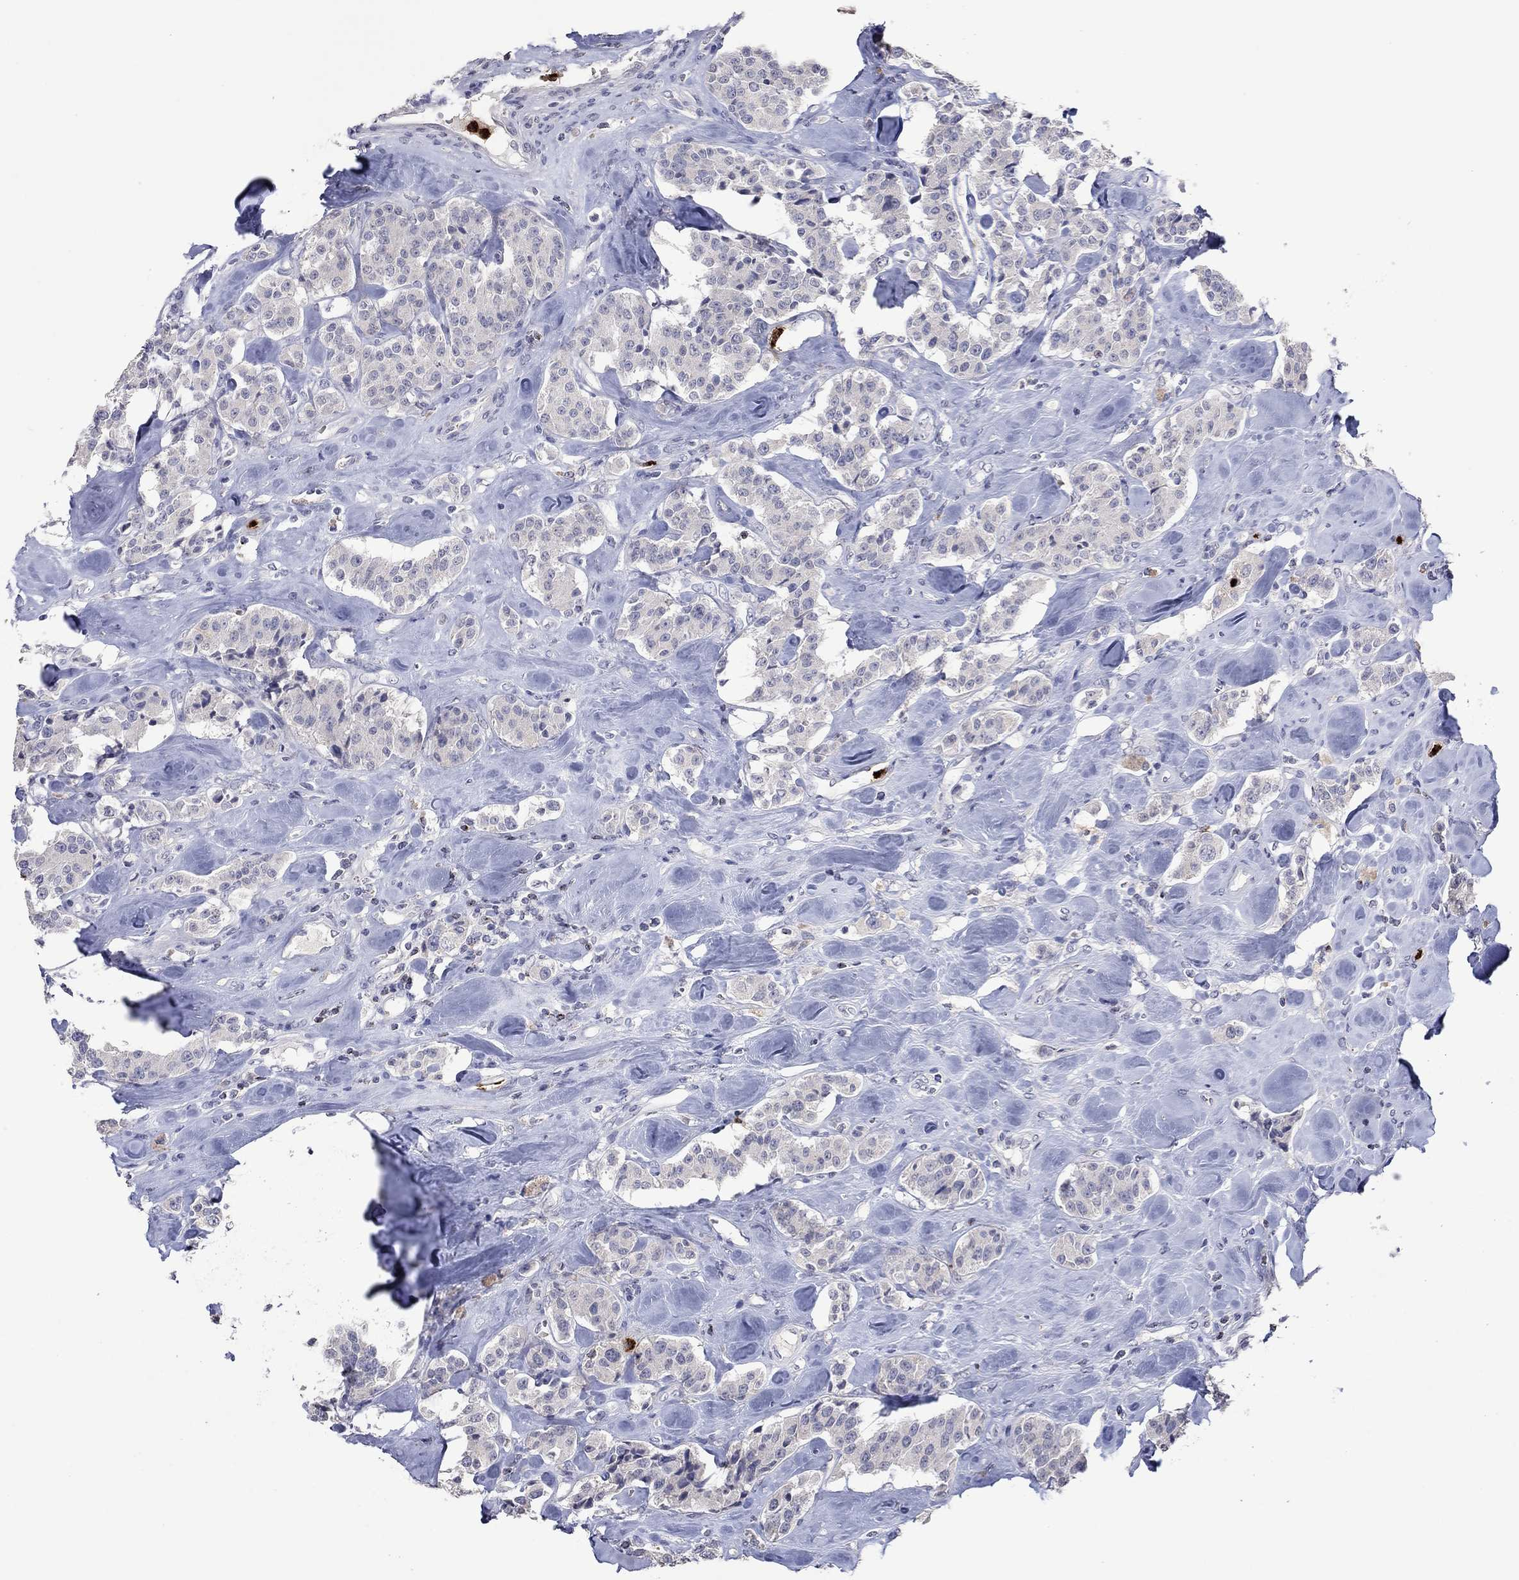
{"staining": {"intensity": "negative", "quantity": "none", "location": "none"}, "tissue": "carcinoid", "cell_type": "Tumor cells", "image_type": "cancer", "snomed": [{"axis": "morphology", "description": "Carcinoid, malignant, NOS"}, {"axis": "topography", "description": "Pancreas"}], "caption": "The IHC micrograph has no significant positivity in tumor cells of malignant carcinoid tissue.", "gene": "CCL5", "patient": {"sex": "male", "age": 41}}